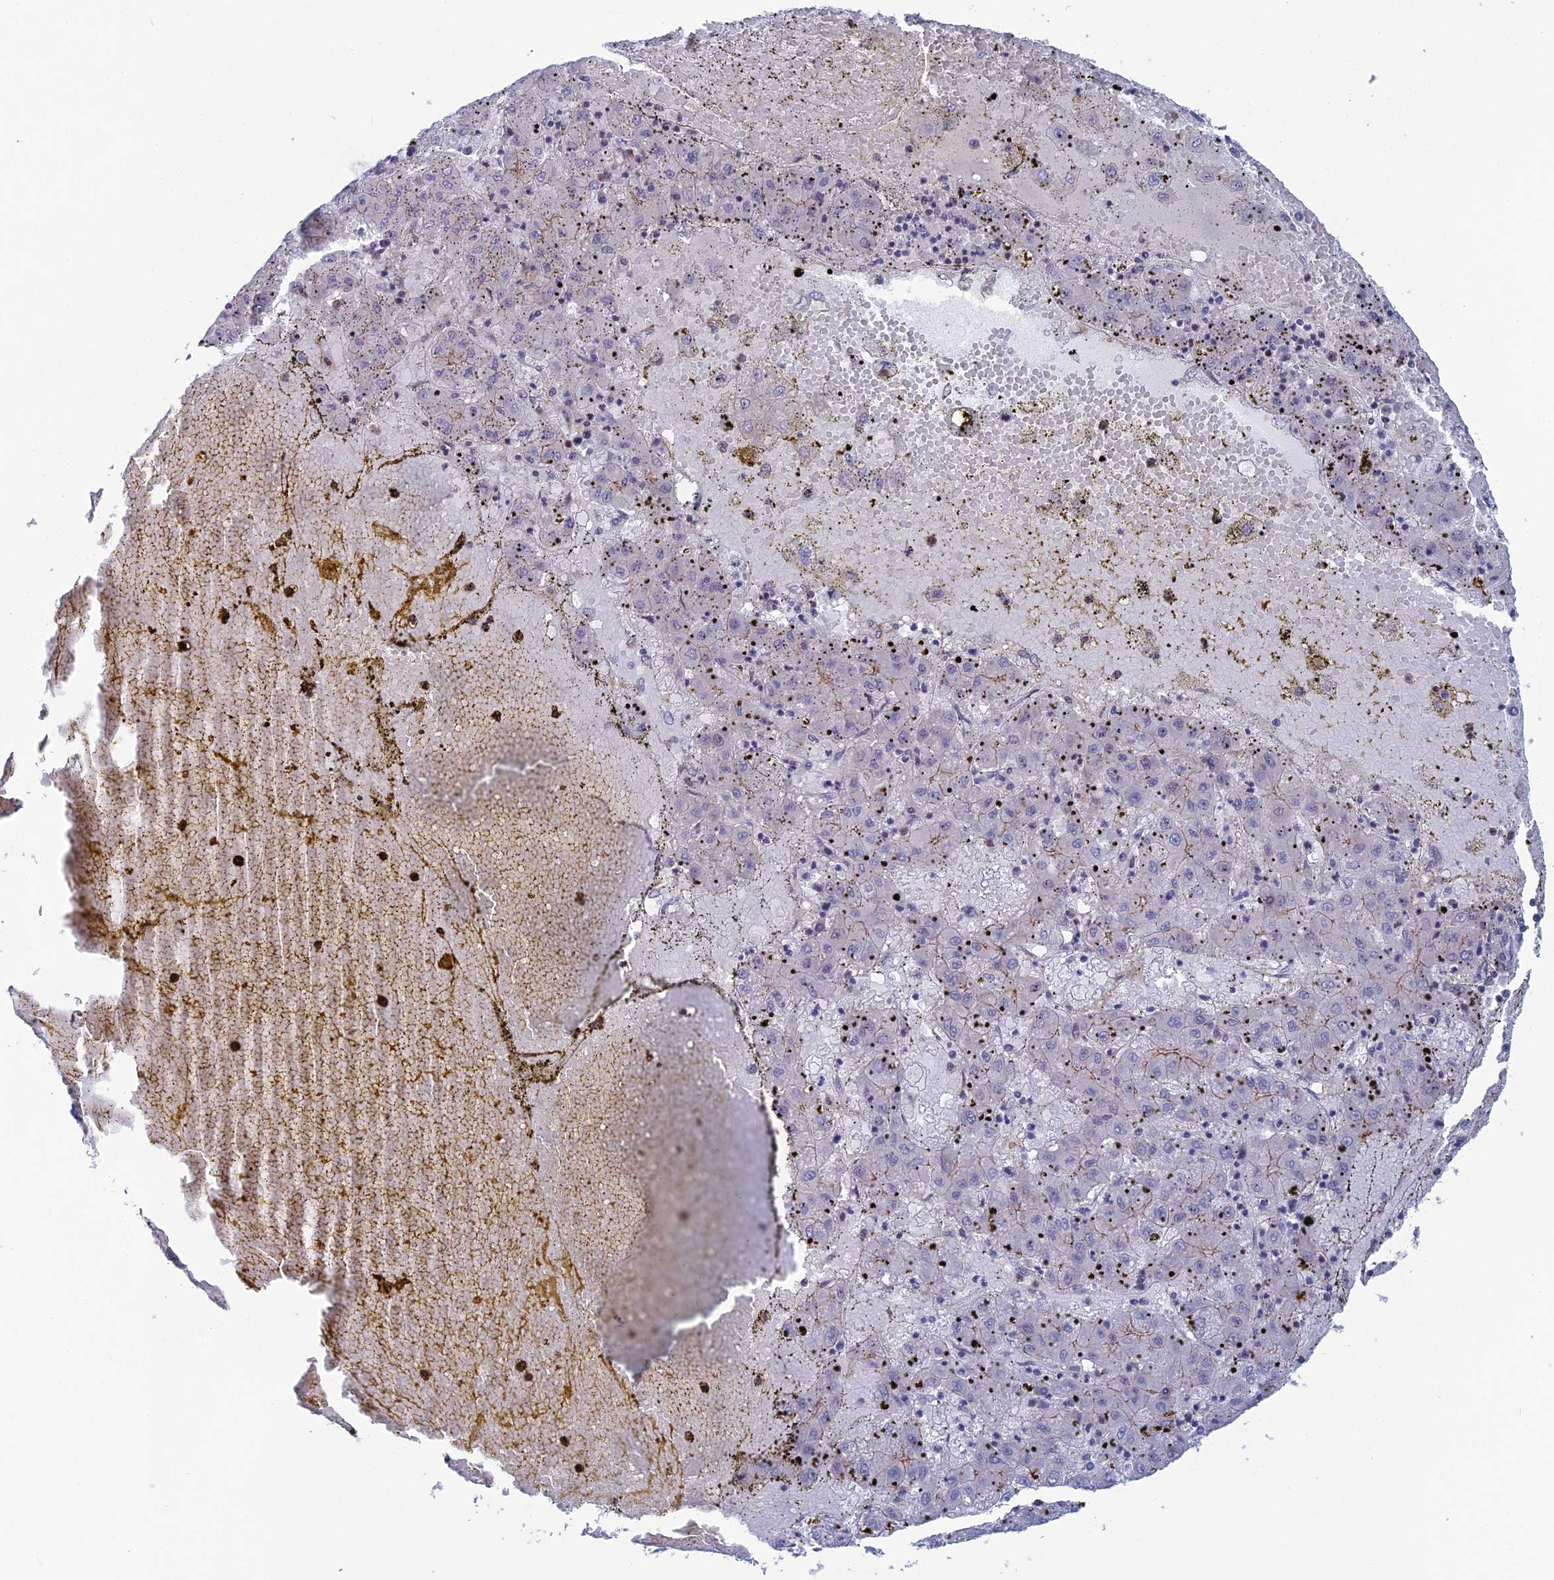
{"staining": {"intensity": "weak", "quantity": "<25%", "location": "cytoplasmic/membranous"}, "tissue": "liver cancer", "cell_type": "Tumor cells", "image_type": "cancer", "snomed": [{"axis": "morphology", "description": "Carcinoma, Hepatocellular, NOS"}, {"axis": "topography", "description": "Liver"}], "caption": "Immunohistochemistry histopathology image of human liver hepatocellular carcinoma stained for a protein (brown), which displays no expression in tumor cells.", "gene": "ABHD1", "patient": {"sex": "male", "age": 72}}